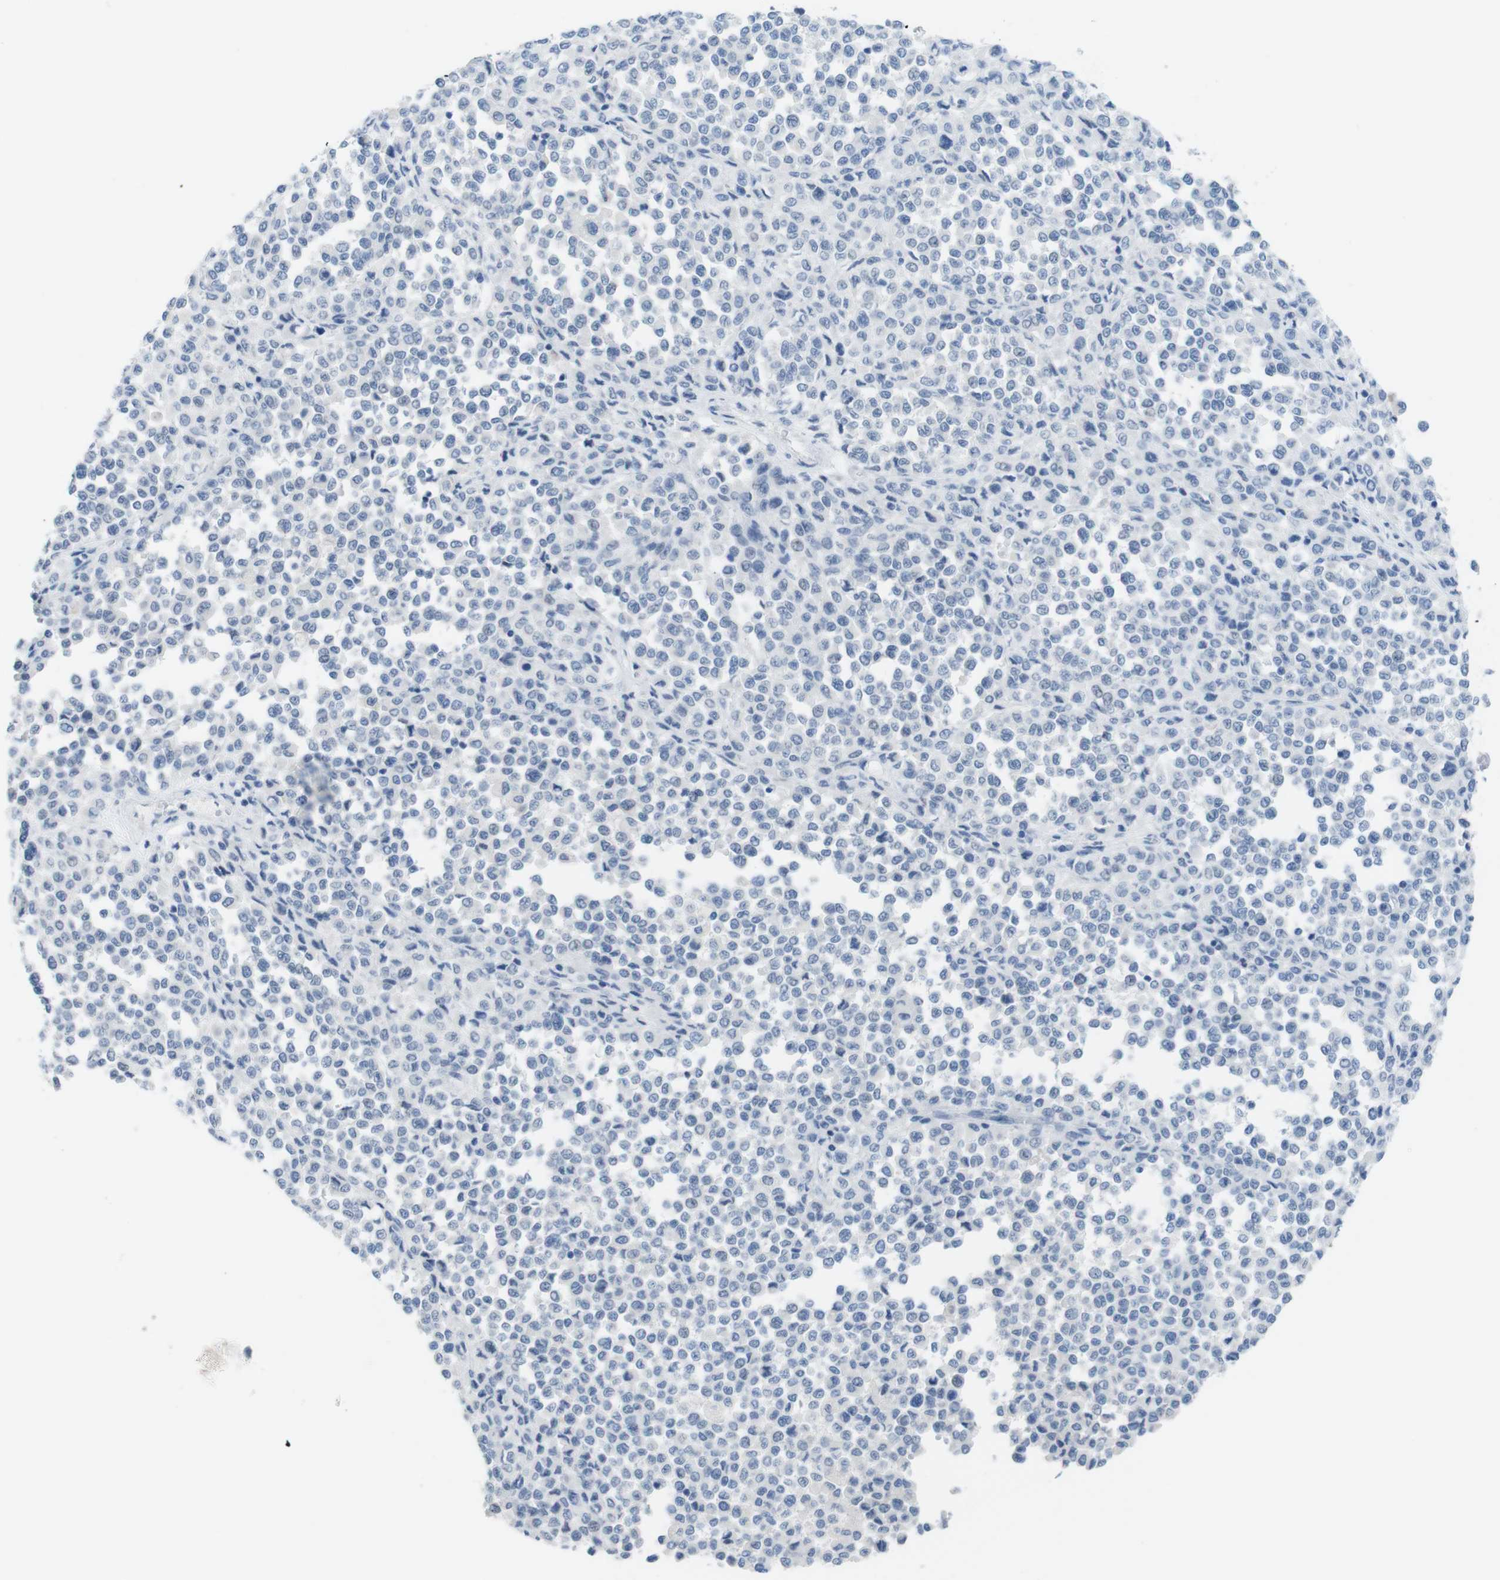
{"staining": {"intensity": "negative", "quantity": "none", "location": "none"}, "tissue": "melanoma", "cell_type": "Tumor cells", "image_type": "cancer", "snomed": [{"axis": "morphology", "description": "Malignant melanoma, Metastatic site"}, {"axis": "topography", "description": "Pancreas"}], "caption": "Immunohistochemical staining of malignant melanoma (metastatic site) shows no significant positivity in tumor cells.", "gene": "OPN1SW", "patient": {"sex": "female", "age": 30}}